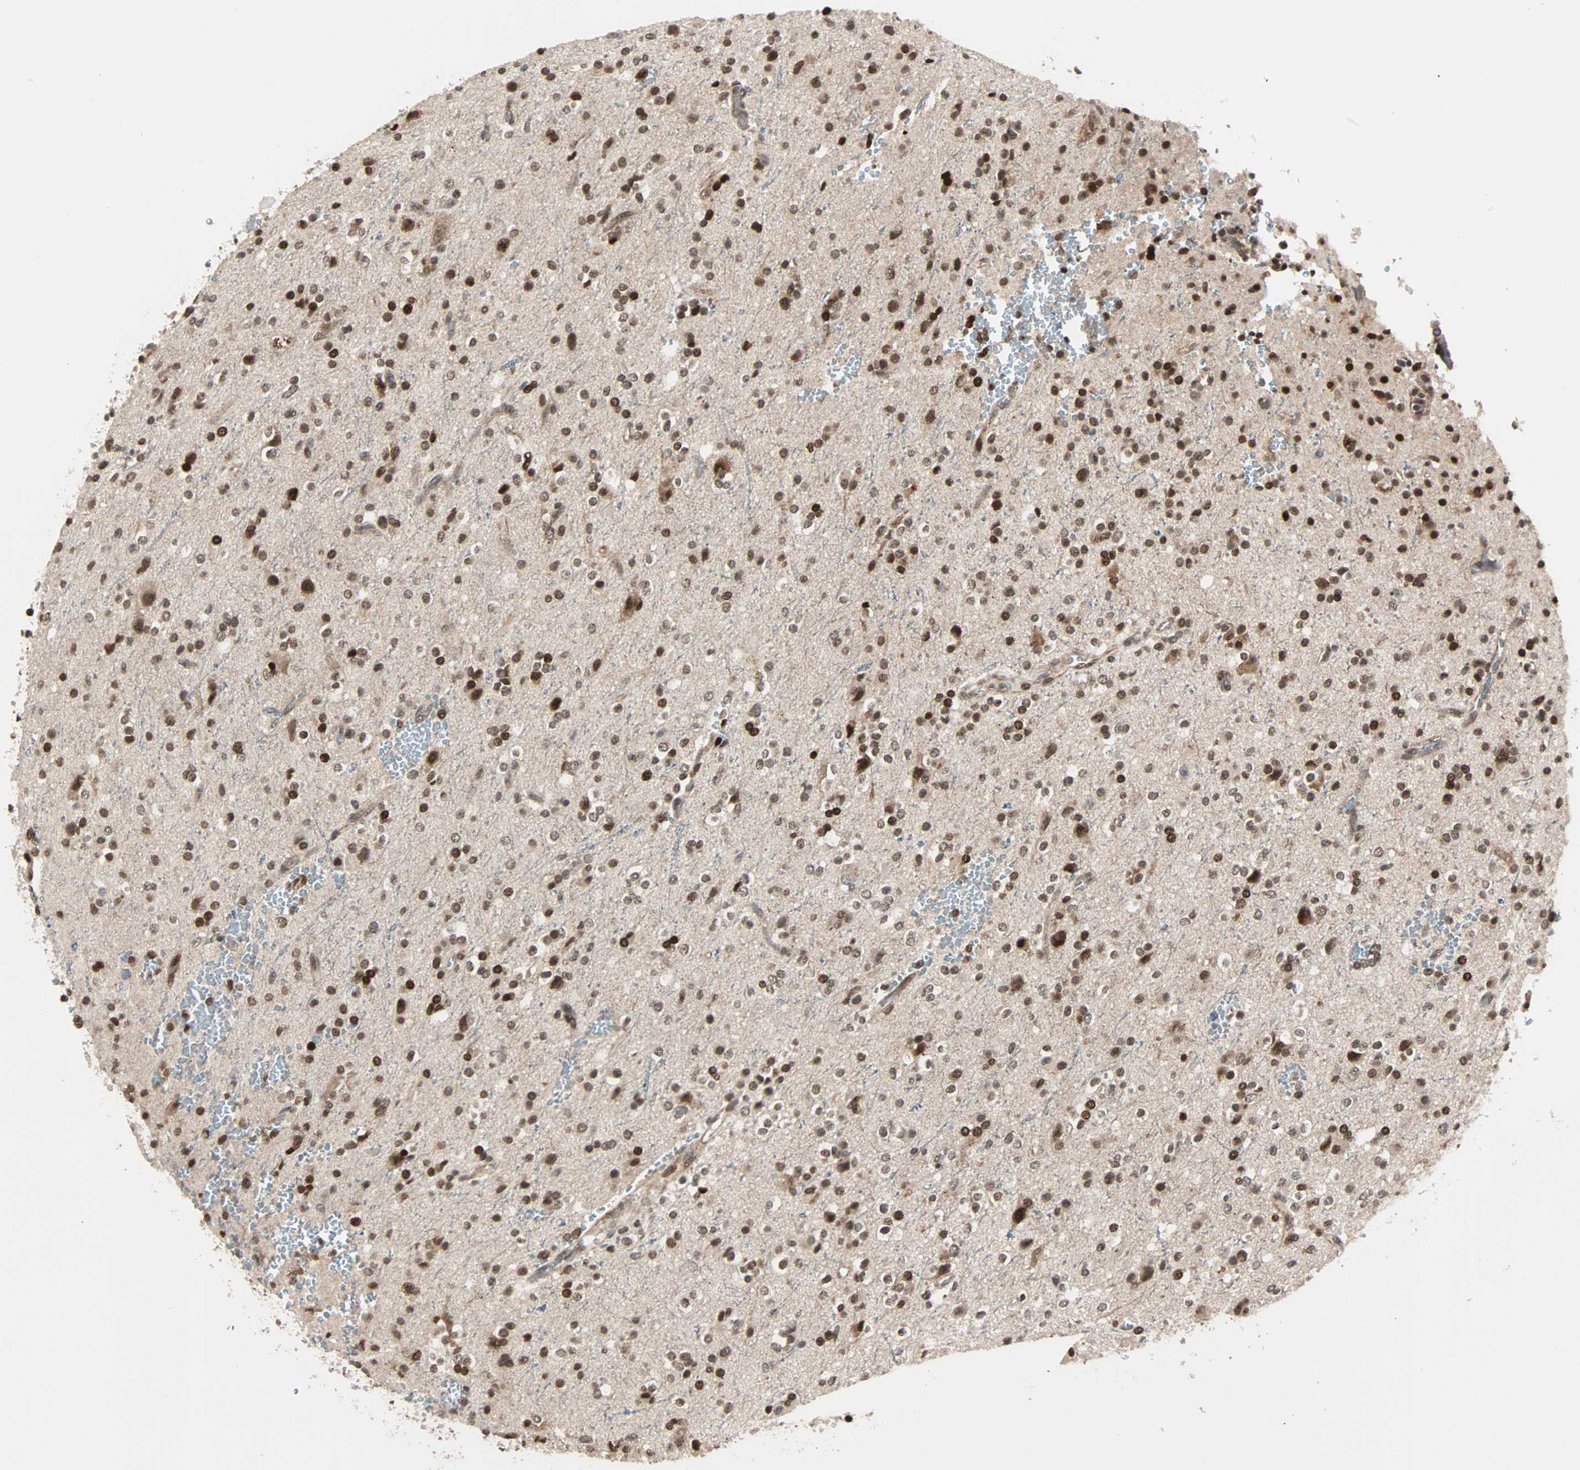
{"staining": {"intensity": "moderate", "quantity": ">75%", "location": "nuclear"}, "tissue": "glioma", "cell_type": "Tumor cells", "image_type": "cancer", "snomed": [{"axis": "morphology", "description": "Glioma, malignant, High grade"}, {"axis": "topography", "description": "Brain"}], "caption": "High-grade glioma (malignant) stained with a brown dye exhibits moderate nuclear positive expression in approximately >75% of tumor cells.", "gene": "CBX4", "patient": {"sex": "male", "age": 47}}